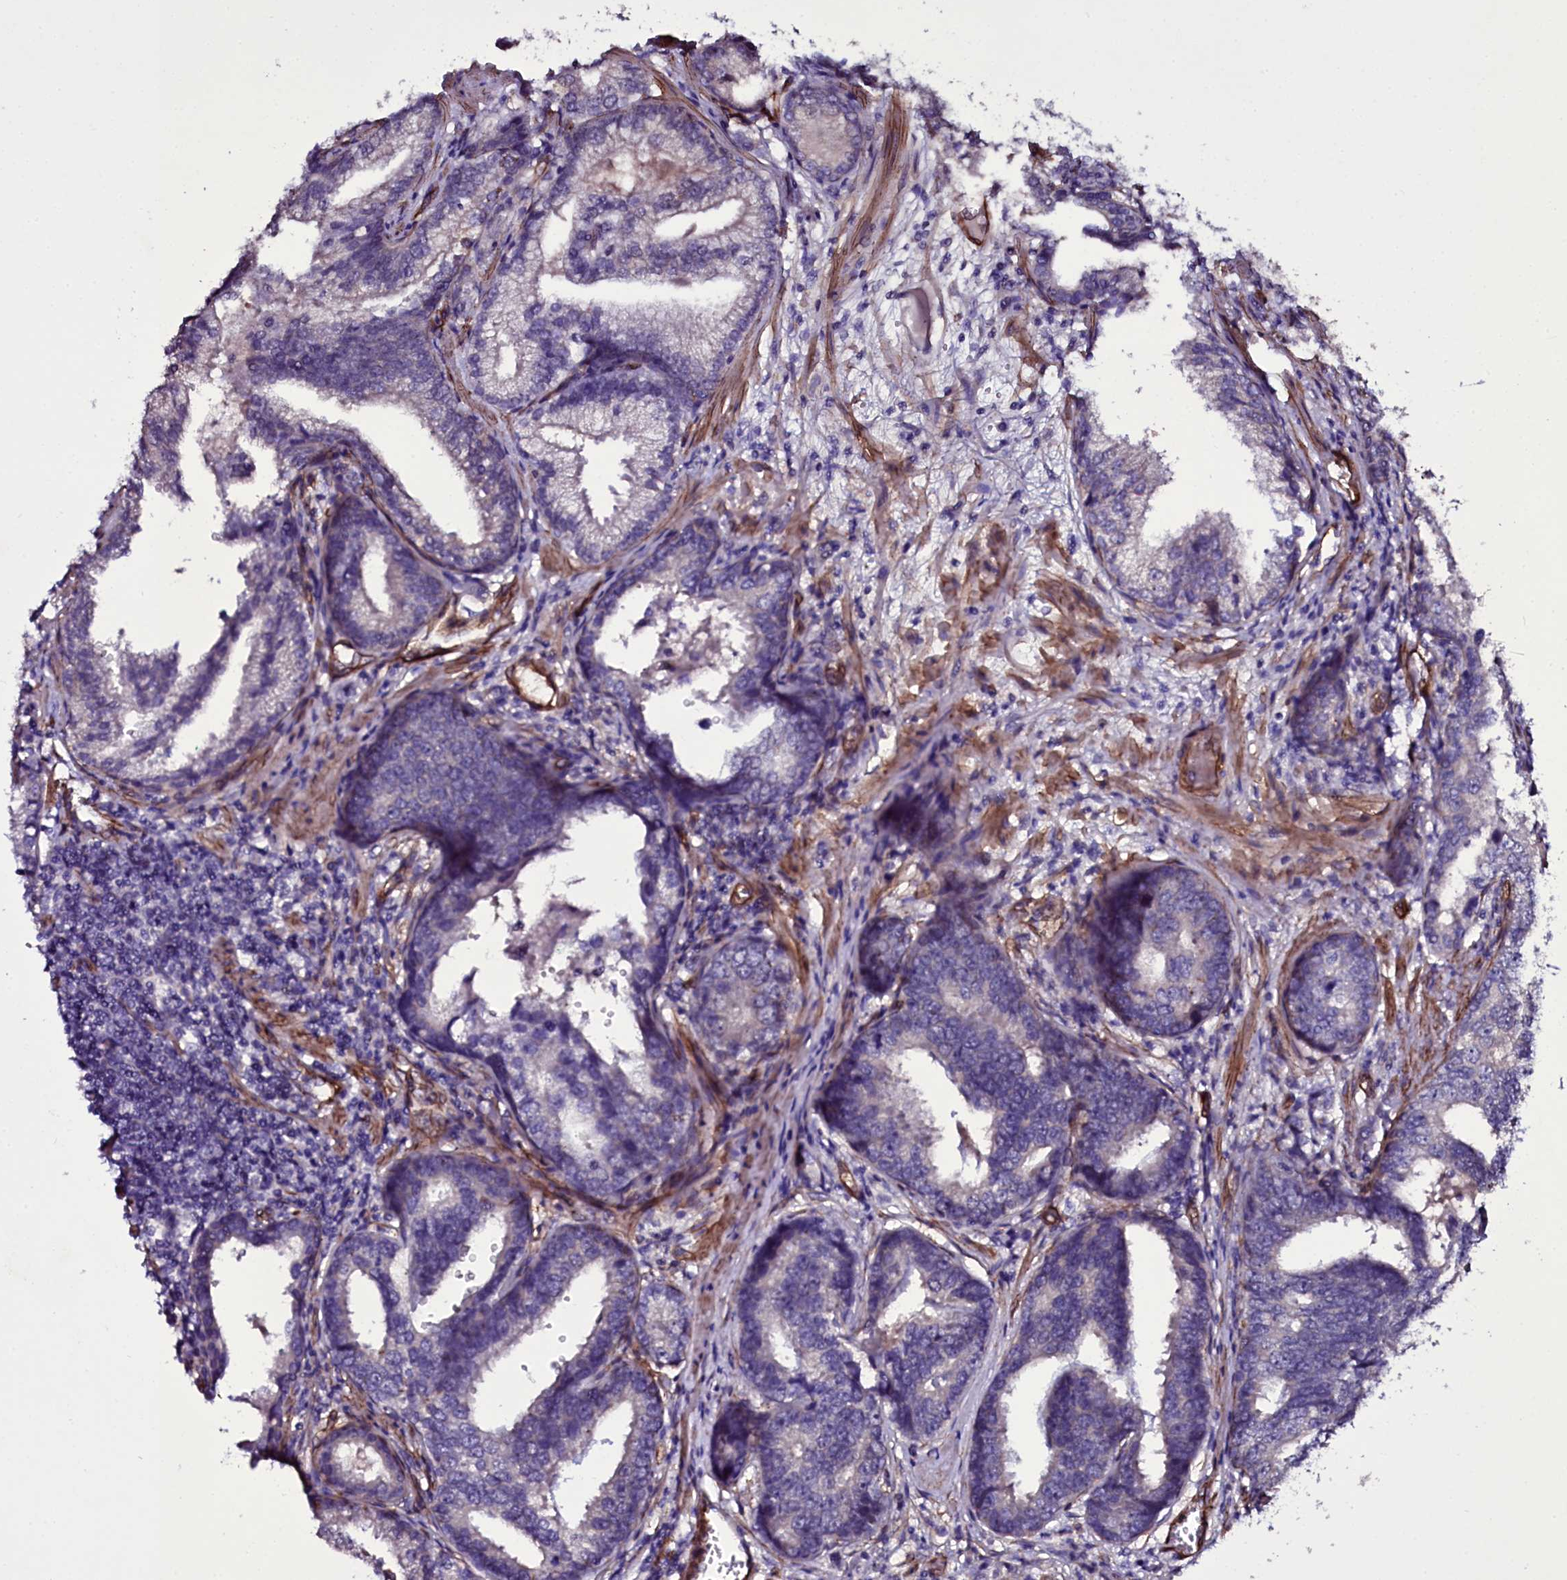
{"staining": {"intensity": "negative", "quantity": "none", "location": "none"}, "tissue": "prostate cancer", "cell_type": "Tumor cells", "image_type": "cancer", "snomed": [{"axis": "morphology", "description": "Adenocarcinoma, High grade"}, {"axis": "topography", "description": "Prostate"}], "caption": "Protein analysis of prostate high-grade adenocarcinoma demonstrates no significant staining in tumor cells.", "gene": "MEX3C", "patient": {"sex": "male", "age": 69}}